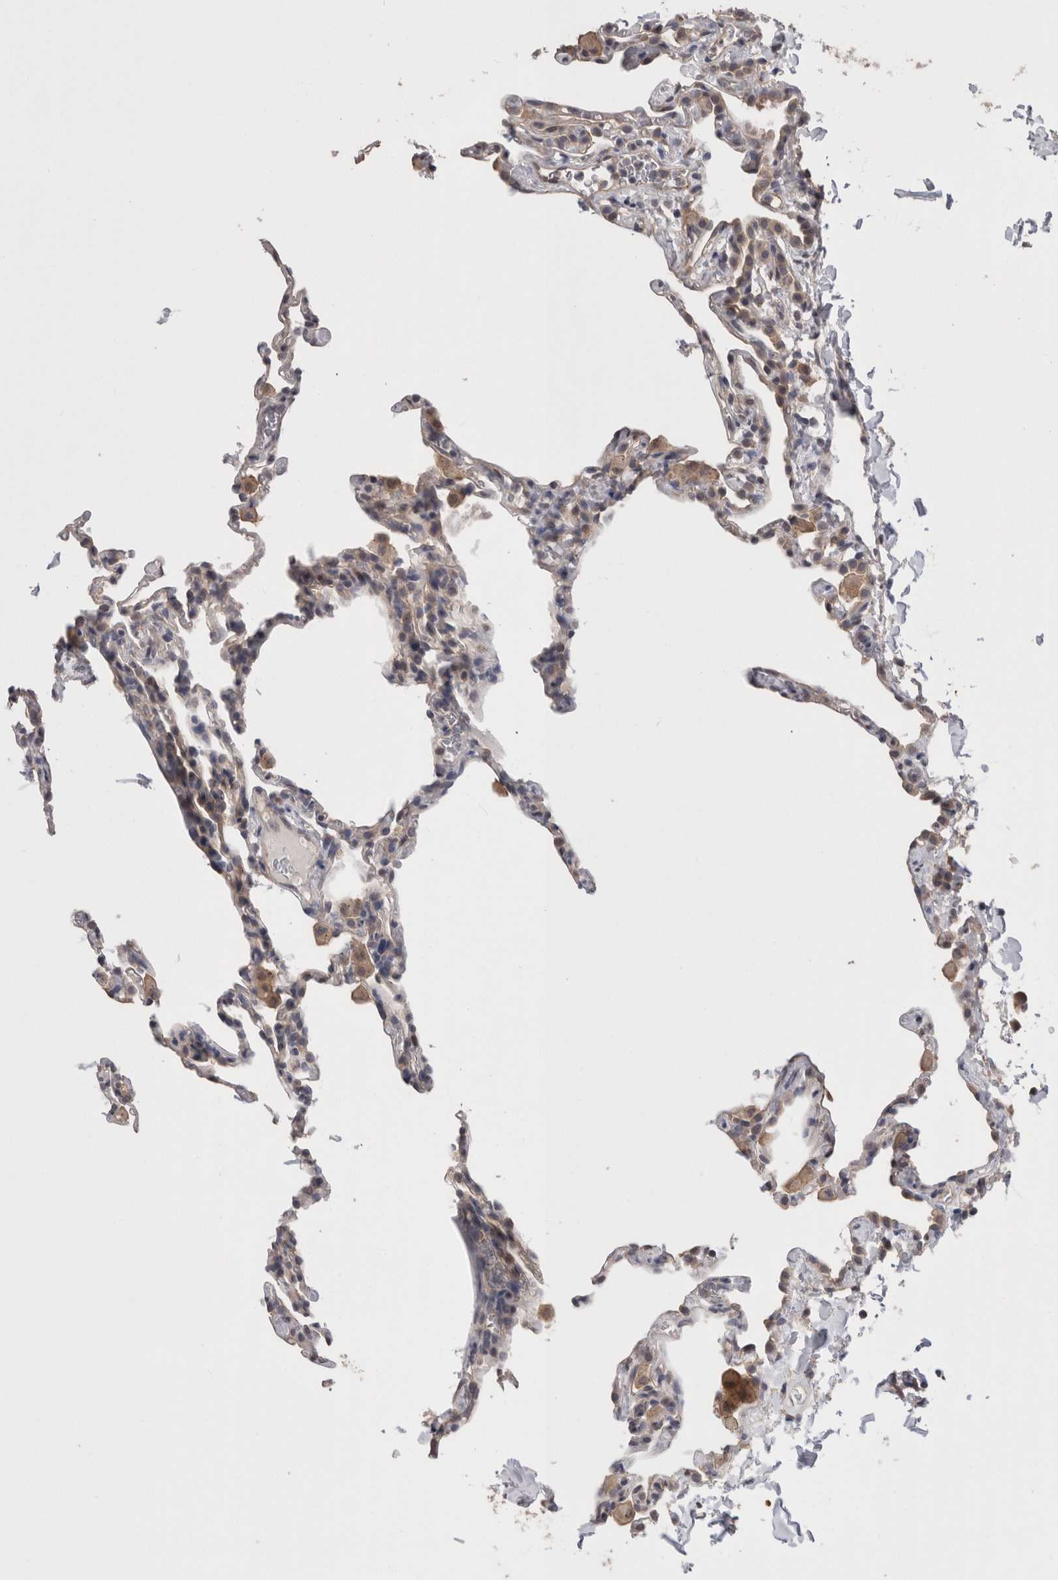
{"staining": {"intensity": "negative", "quantity": "none", "location": "none"}, "tissue": "lung", "cell_type": "Alveolar cells", "image_type": "normal", "snomed": [{"axis": "morphology", "description": "Normal tissue, NOS"}, {"axis": "topography", "description": "Lung"}], "caption": "A histopathology image of human lung is negative for staining in alveolar cells. Brightfield microscopy of immunohistochemistry stained with DAB (3,3'-diaminobenzidine) (brown) and hematoxylin (blue), captured at high magnification.", "gene": "DCTN6", "patient": {"sex": "male", "age": 20}}